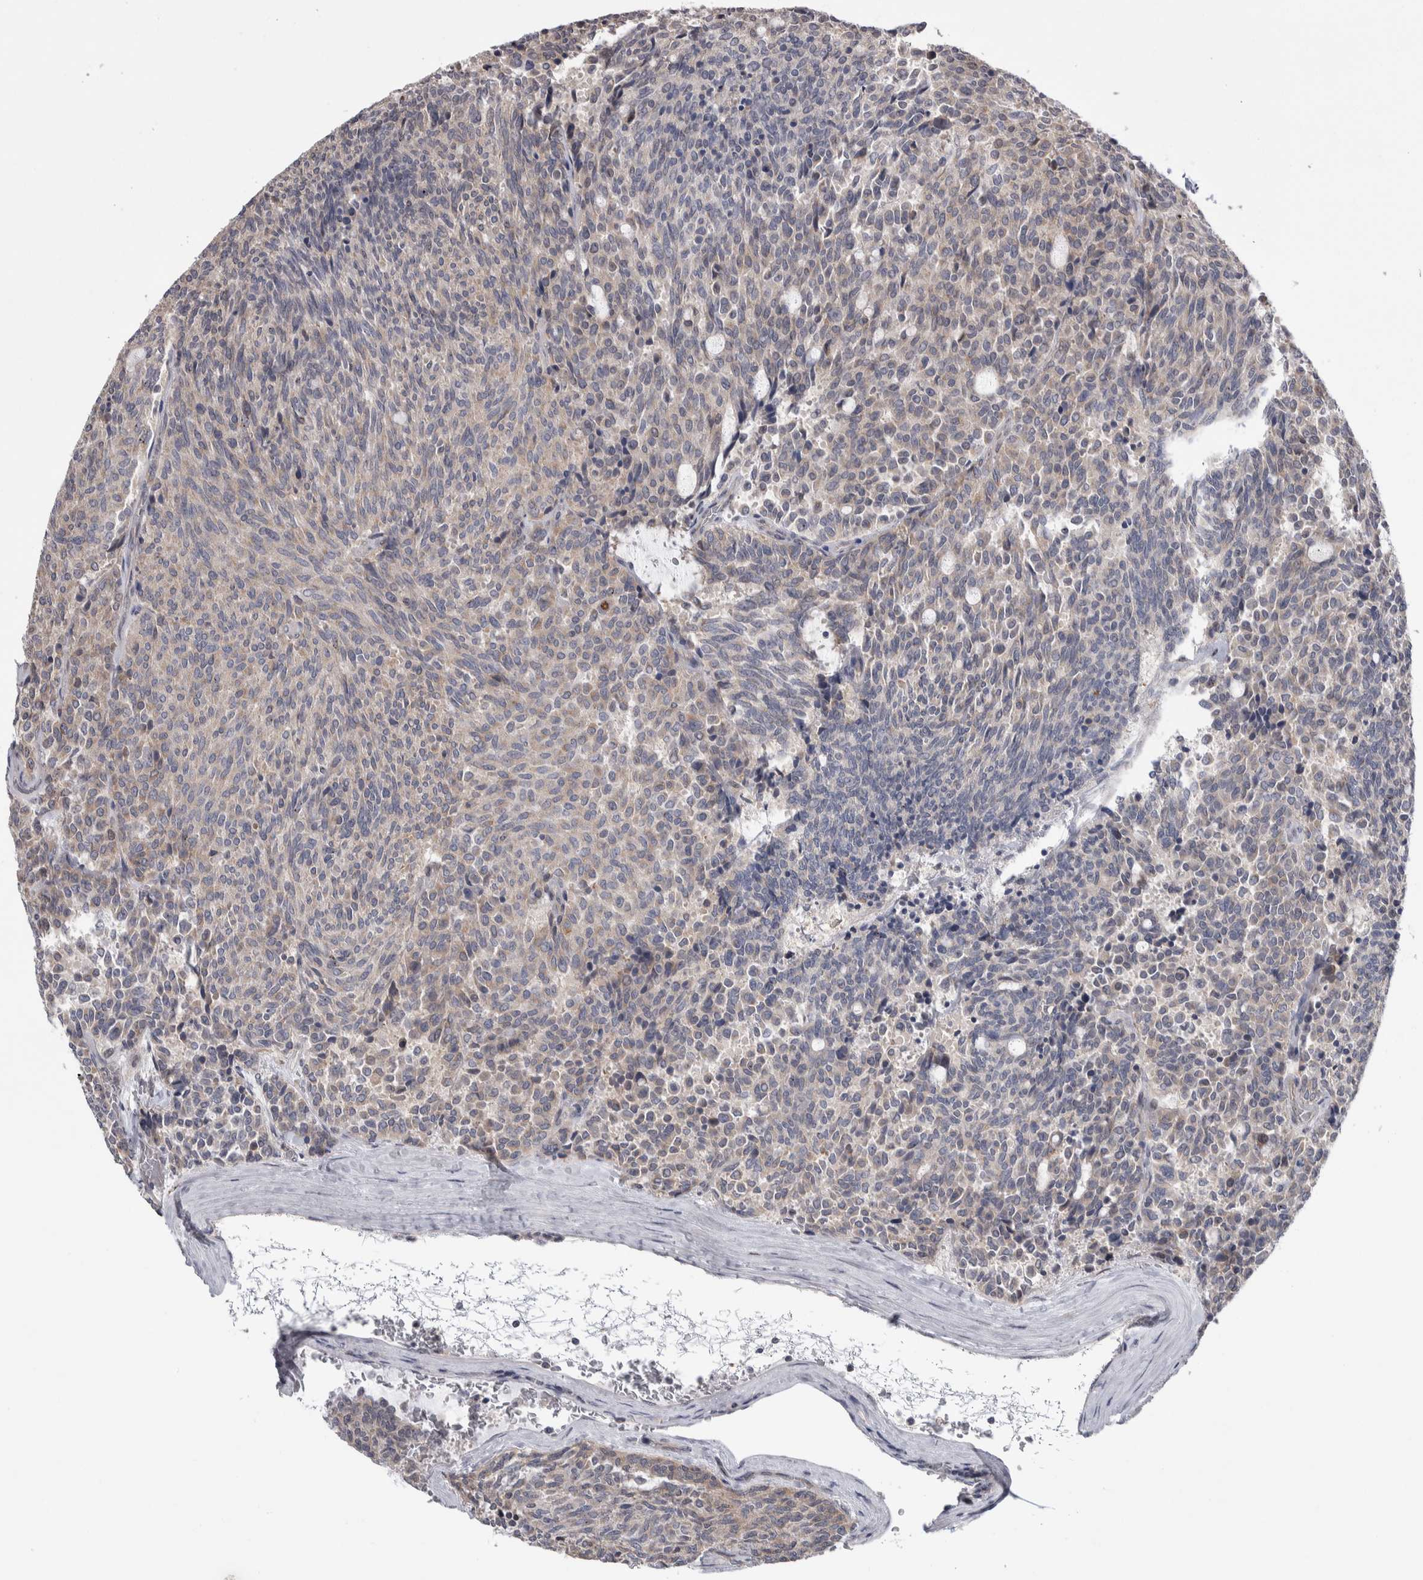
{"staining": {"intensity": "weak", "quantity": "25%-75%", "location": "cytoplasmic/membranous"}, "tissue": "carcinoid", "cell_type": "Tumor cells", "image_type": "cancer", "snomed": [{"axis": "morphology", "description": "Carcinoid, malignant, NOS"}, {"axis": "topography", "description": "Pancreas"}], "caption": "Immunohistochemistry (IHC) (DAB) staining of carcinoid displays weak cytoplasmic/membranous protein expression in approximately 25%-75% of tumor cells. (Stains: DAB in brown, nuclei in blue, Microscopy: brightfield microscopy at high magnification).", "gene": "TAX1BP1", "patient": {"sex": "female", "age": 54}}